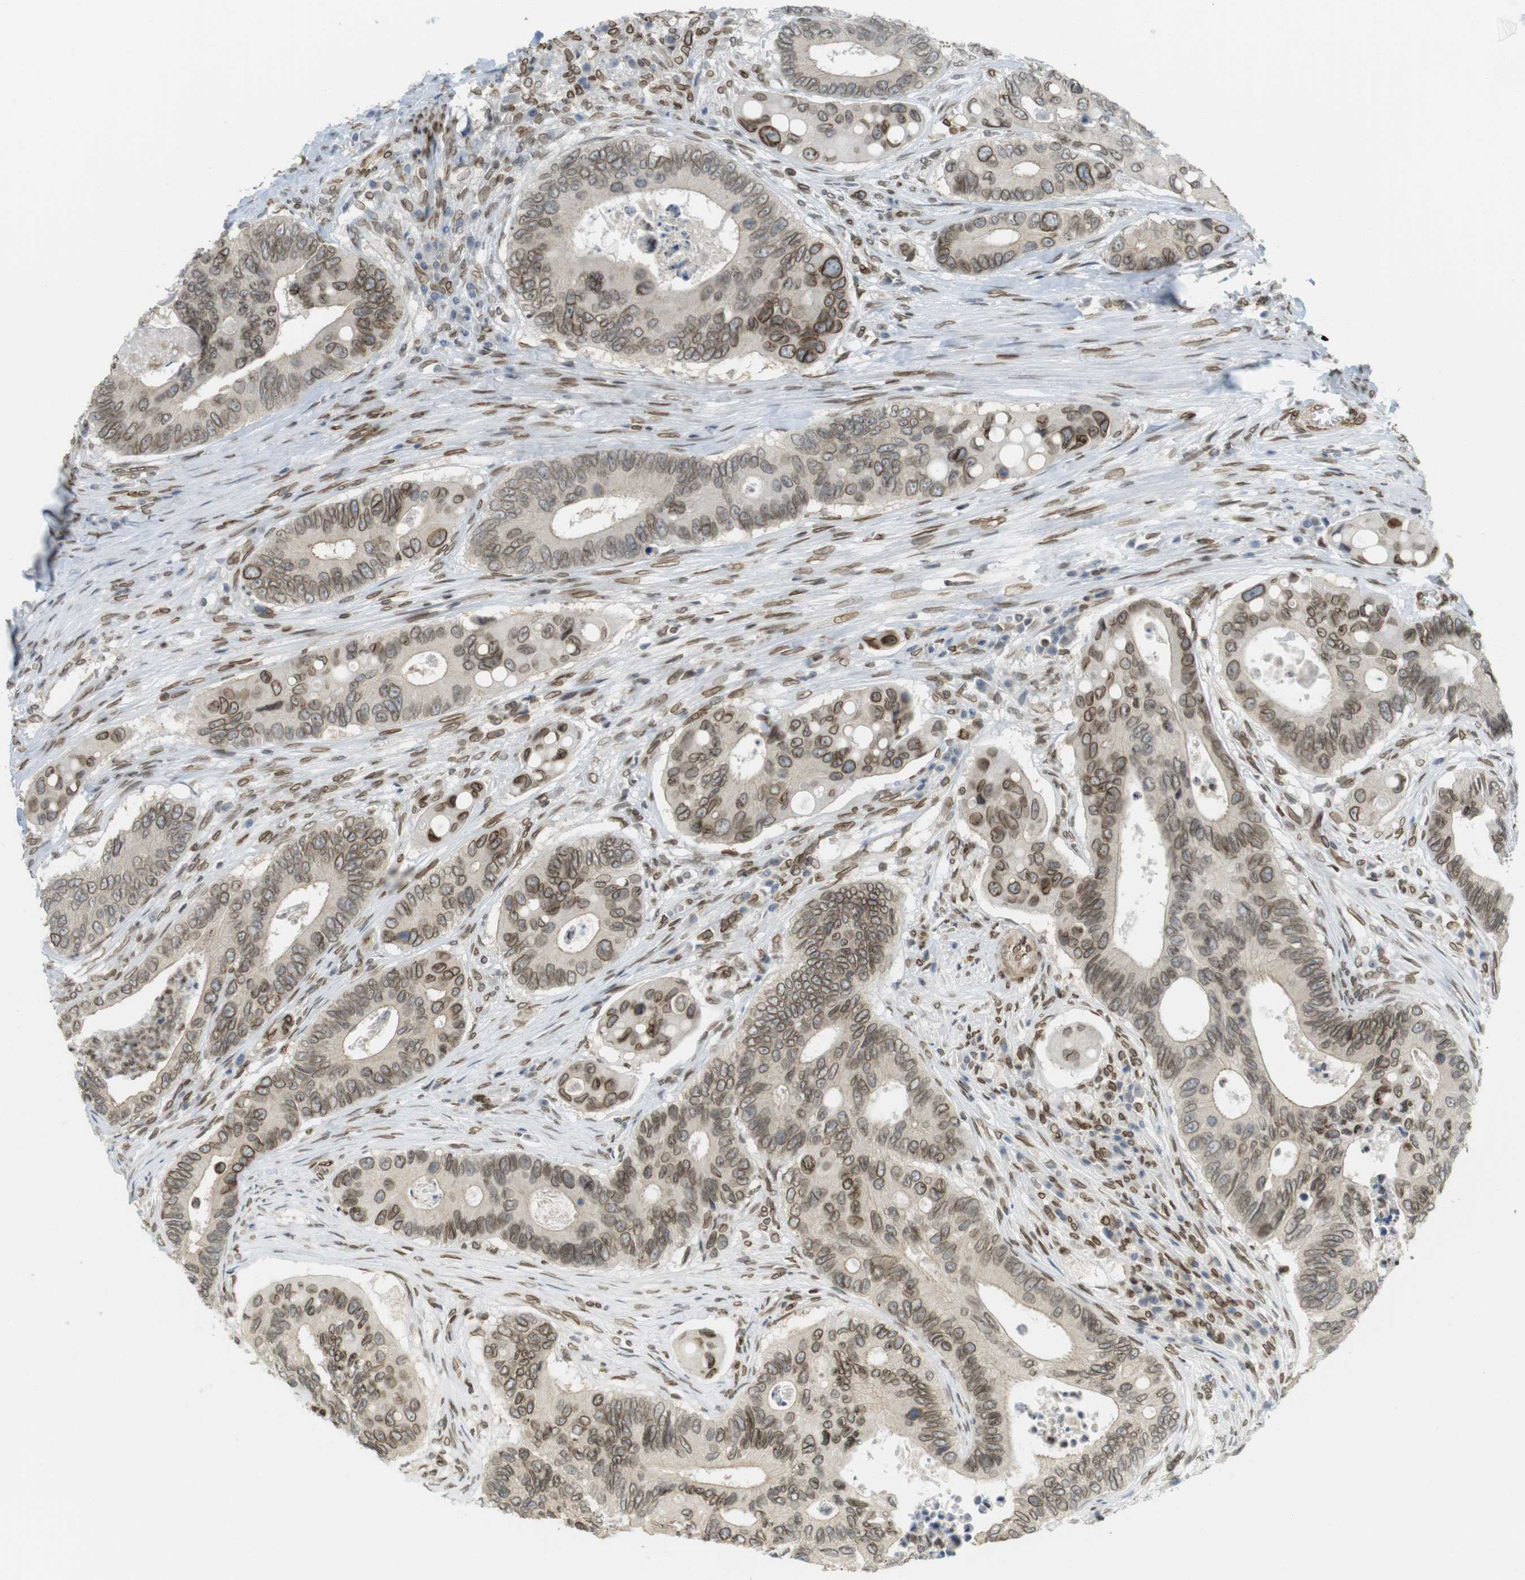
{"staining": {"intensity": "strong", "quantity": ">75%", "location": "cytoplasmic/membranous,nuclear"}, "tissue": "colorectal cancer", "cell_type": "Tumor cells", "image_type": "cancer", "snomed": [{"axis": "morphology", "description": "Inflammation, NOS"}, {"axis": "morphology", "description": "Adenocarcinoma, NOS"}, {"axis": "topography", "description": "Colon"}], "caption": "Immunohistochemistry staining of adenocarcinoma (colorectal), which shows high levels of strong cytoplasmic/membranous and nuclear staining in about >75% of tumor cells indicating strong cytoplasmic/membranous and nuclear protein expression. The staining was performed using DAB (3,3'-diaminobenzidine) (brown) for protein detection and nuclei were counterstained in hematoxylin (blue).", "gene": "ARL6IP6", "patient": {"sex": "male", "age": 72}}